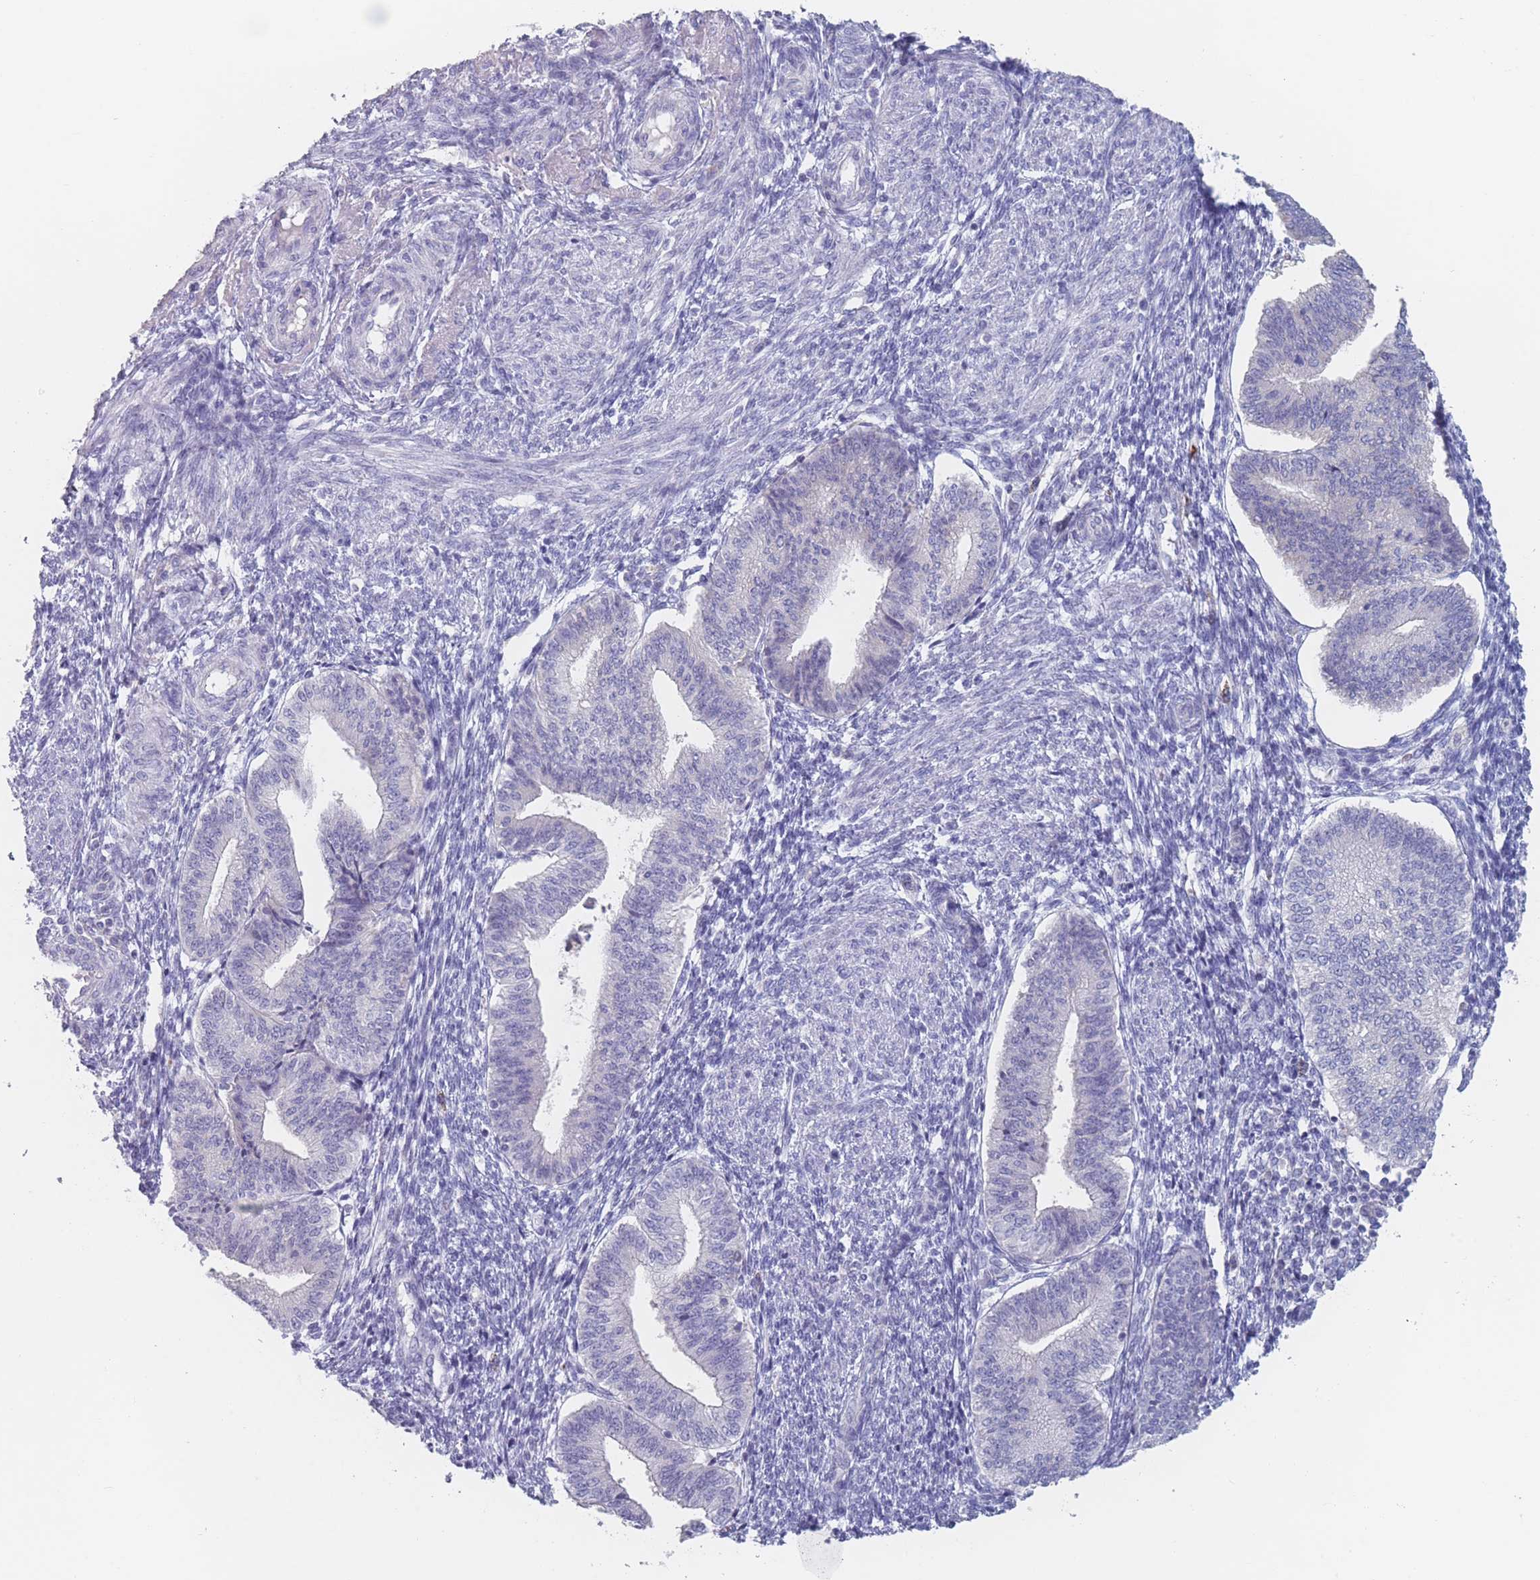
{"staining": {"intensity": "negative", "quantity": "none", "location": "none"}, "tissue": "endometrium", "cell_type": "Cells in endometrial stroma", "image_type": "normal", "snomed": [{"axis": "morphology", "description": "Normal tissue, NOS"}, {"axis": "topography", "description": "Endometrium"}], "caption": "Immunohistochemical staining of benign human endometrium demonstrates no significant expression in cells in endometrial stroma.", "gene": "ATP1A3", "patient": {"sex": "female", "age": 34}}